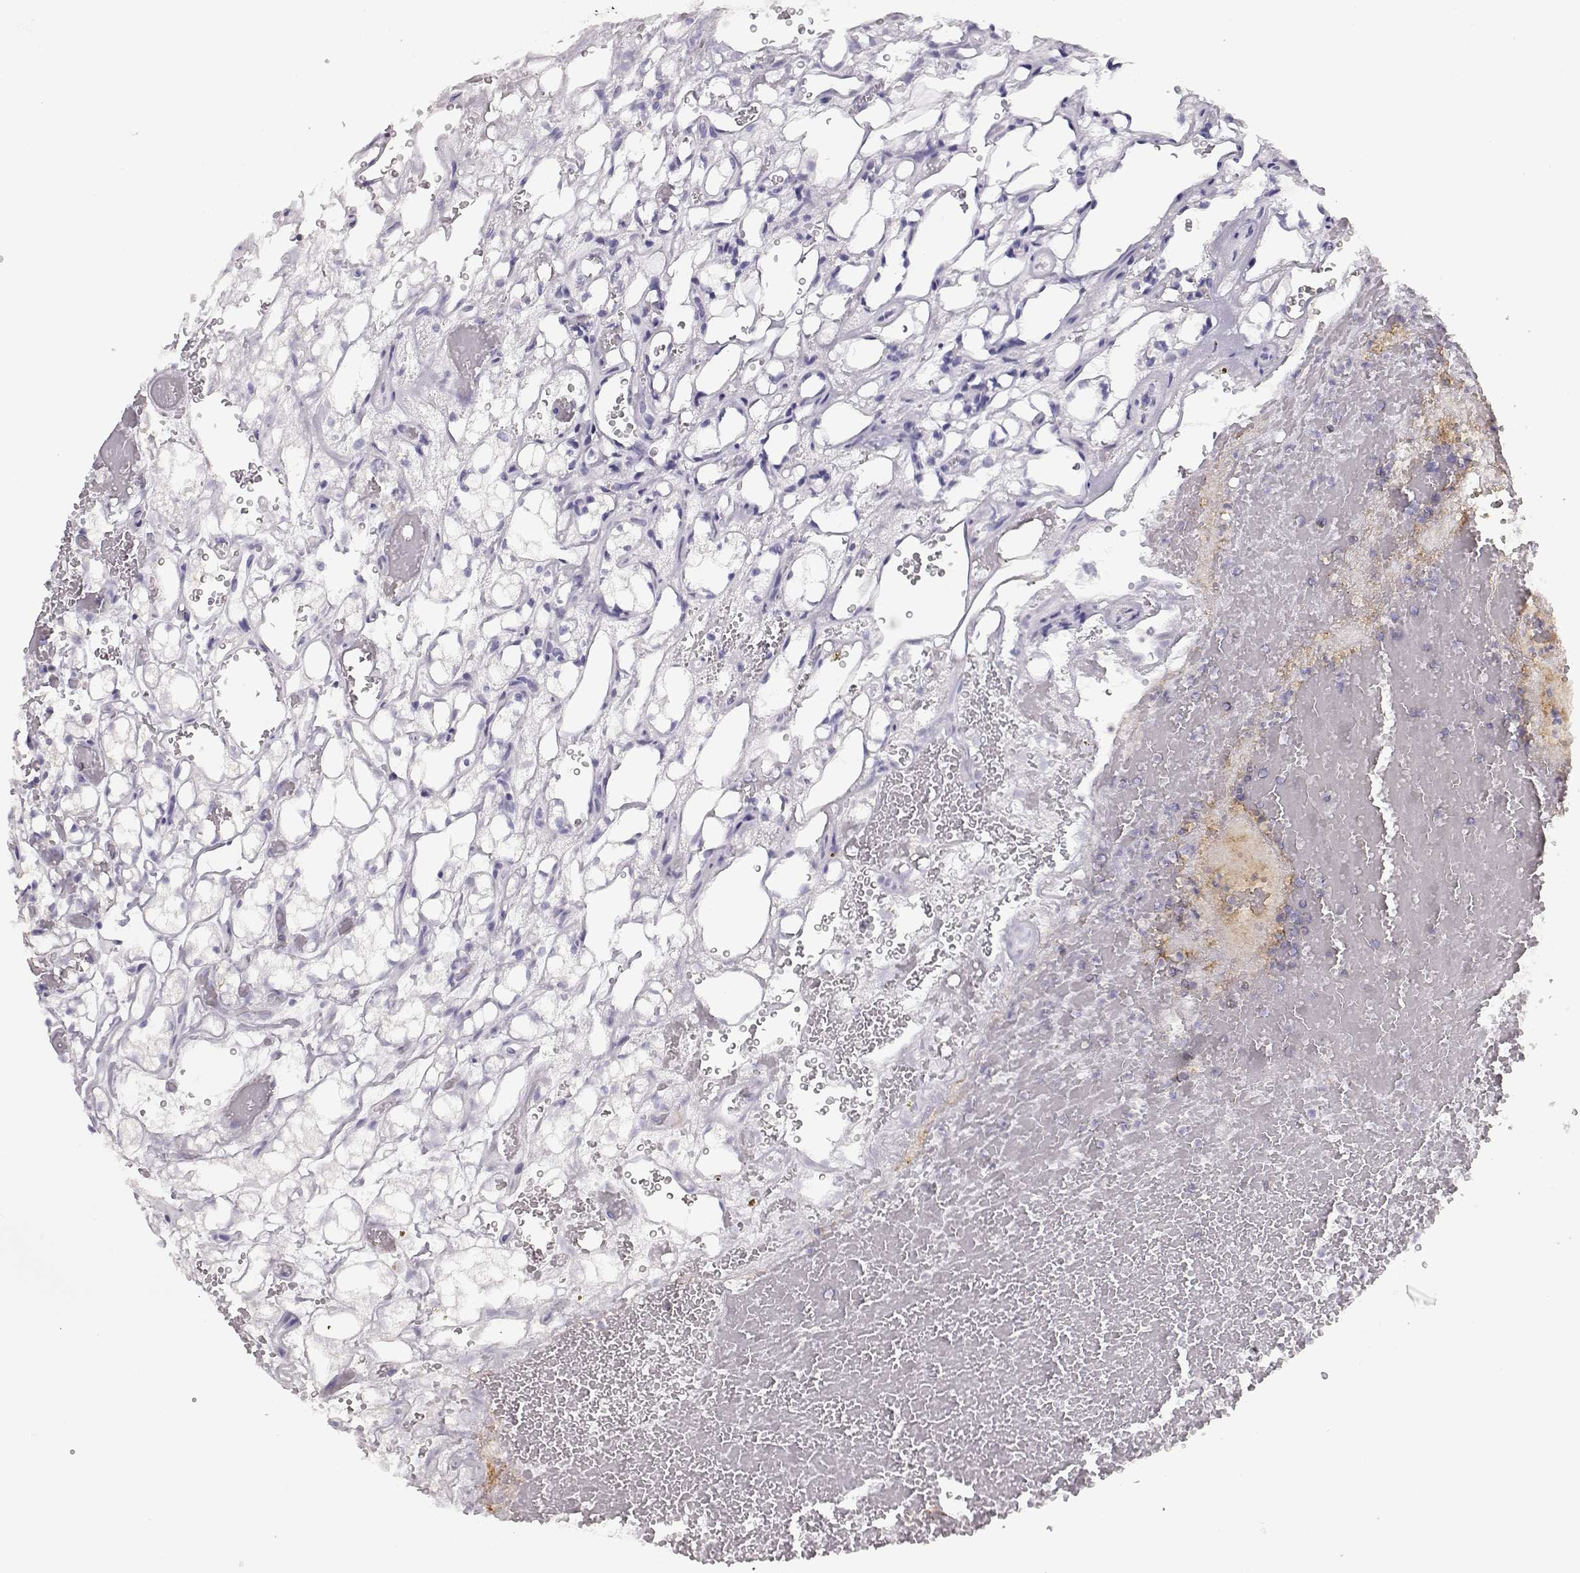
{"staining": {"intensity": "negative", "quantity": "none", "location": "none"}, "tissue": "renal cancer", "cell_type": "Tumor cells", "image_type": "cancer", "snomed": [{"axis": "morphology", "description": "Adenocarcinoma, NOS"}, {"axis": "topography", "description": "Kidney"}], "caption": "This is a histopathology image of IHC staining of renal adenocarcinoma, which shows no positivity in tumor cells.", "gene": "TEPP", "patient": {"sex": "female", "age": 69}}